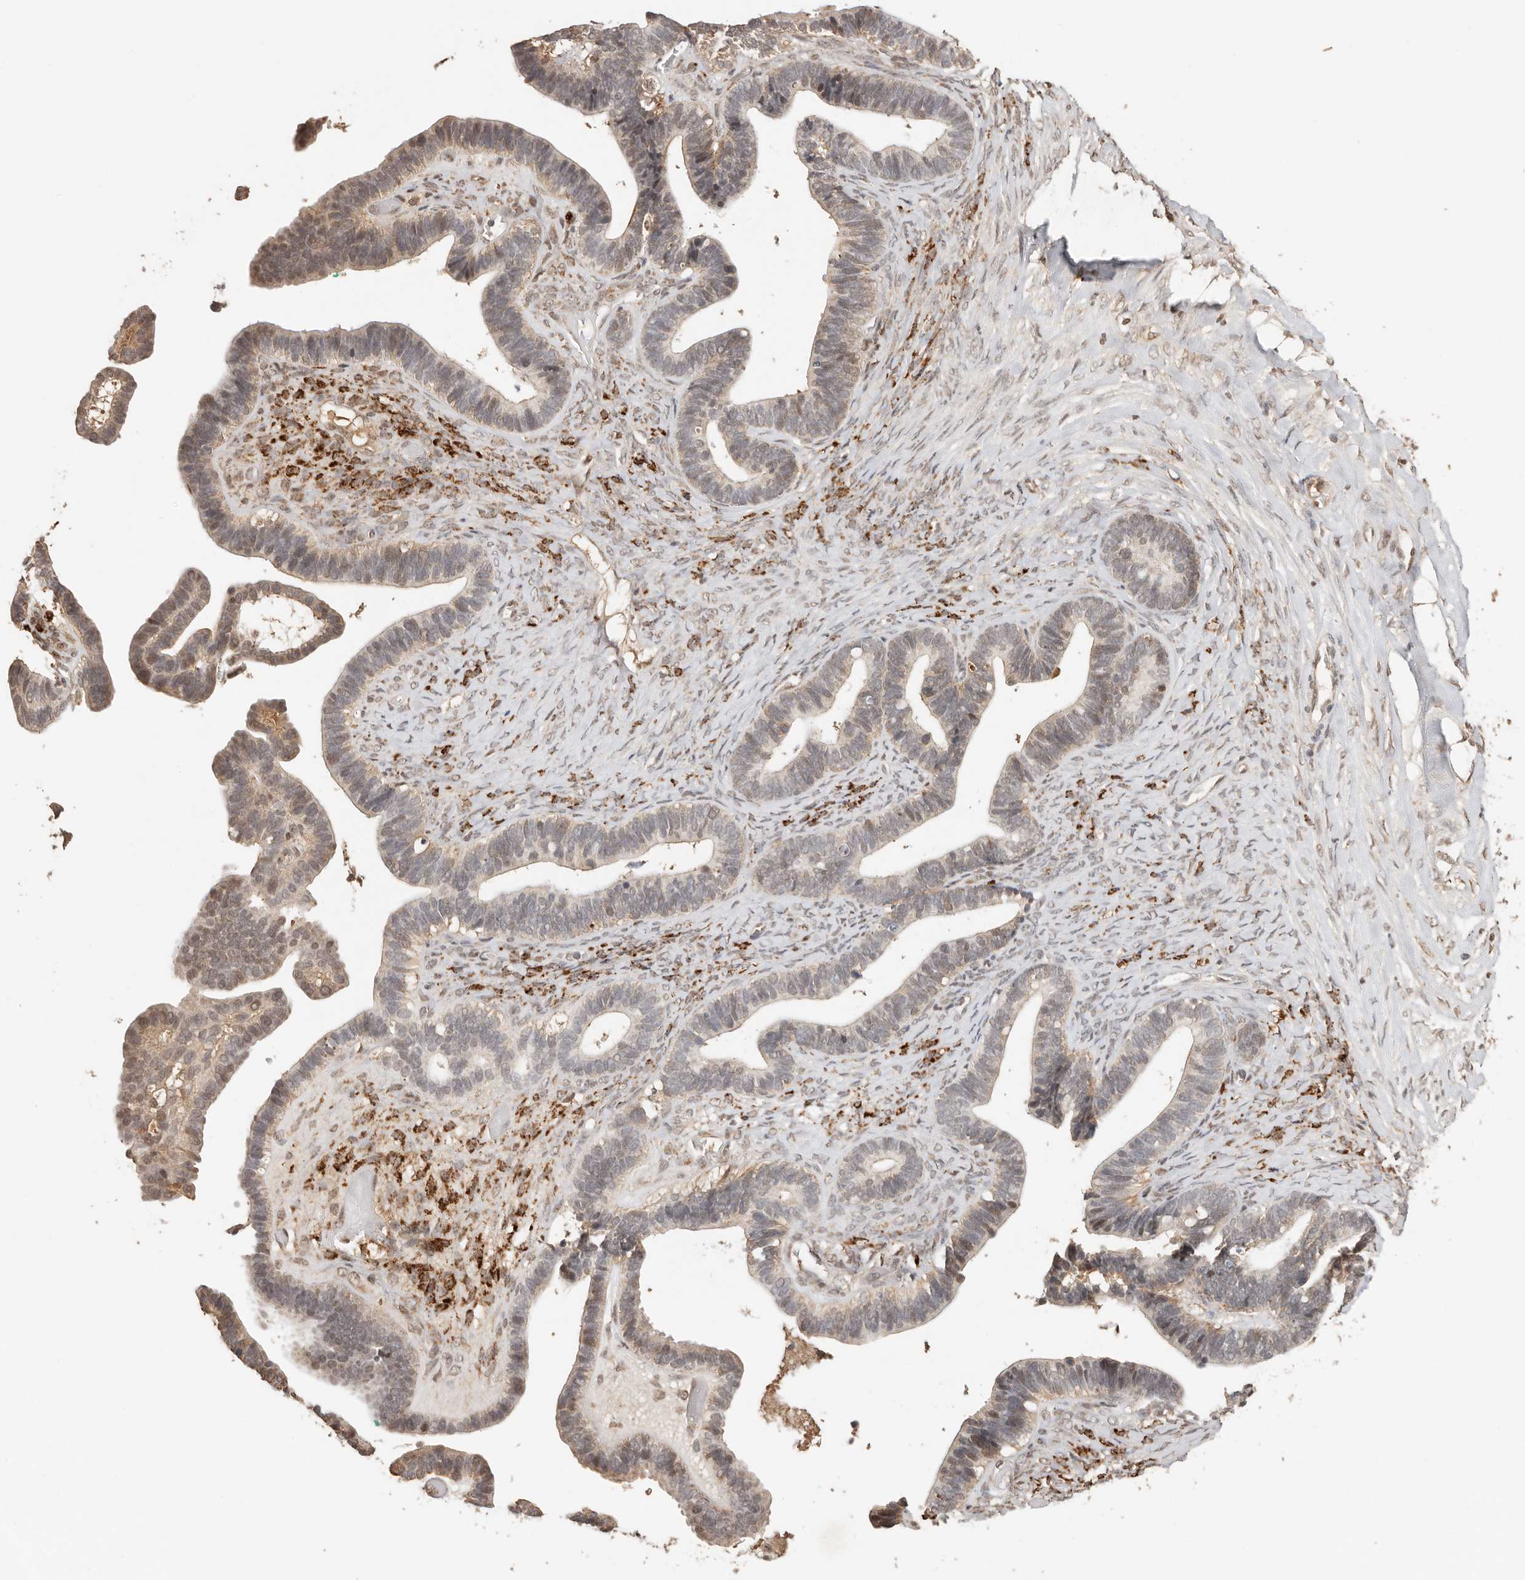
{"staining": {"intensity": "moderate", "quantity": "<25%", "location": "cytoplasmic/membranous,nuclear"}, "tissue": "ovarian cancer", "cell_type": "Tumor cells", "image_type": "cancer", "snomed": [{"axis": "morphology", "description": "Cystadenocarcinoma, serous, NOS"}, {"axis": "topography", "description": "Ovary"}], "caption": "A brown stain shows moderate cytoplasmic/membranous and nuclear positivity of a protein in human serous cystadenocarcinoma (ovarian) tumor cells.", "gene": "SEC14L1", "patient": {"sex": "female", "age": 56}}